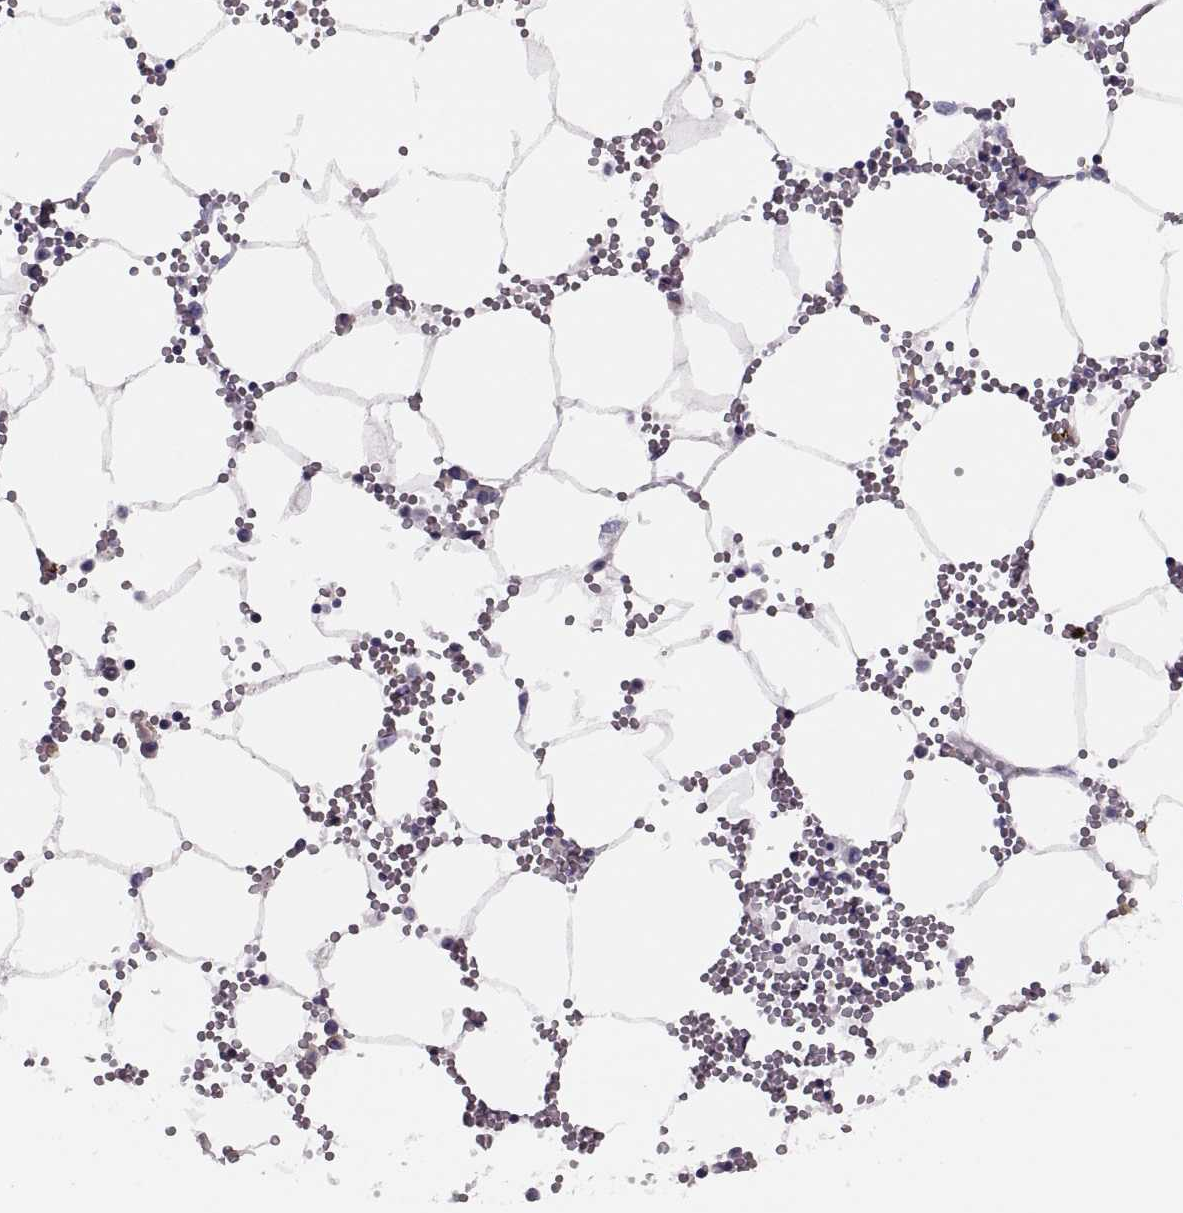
{"staining": {"intensity": "negative", "quantity": "none", "location": "none"}, "tissue": "bone marrow", "cell_type": "Hematopoietic cells", "image_type": "normal", "snomed": [{"axis": "morphology", "description": "Normal tissue, NOS"}, {"axis": "topography", "description": "Bone marrow"}], "caption": "Immunohistochemistry (IHC) micrograph of benign bone marrow stained for a protein (brown), which exhibits no staining in hematopoietic cells. (Immunohistochemistry (IHC), brightfield microscopy, high magnification).", "gene": "PRSS54", "patient": {"sex": "male", "age": 54}}